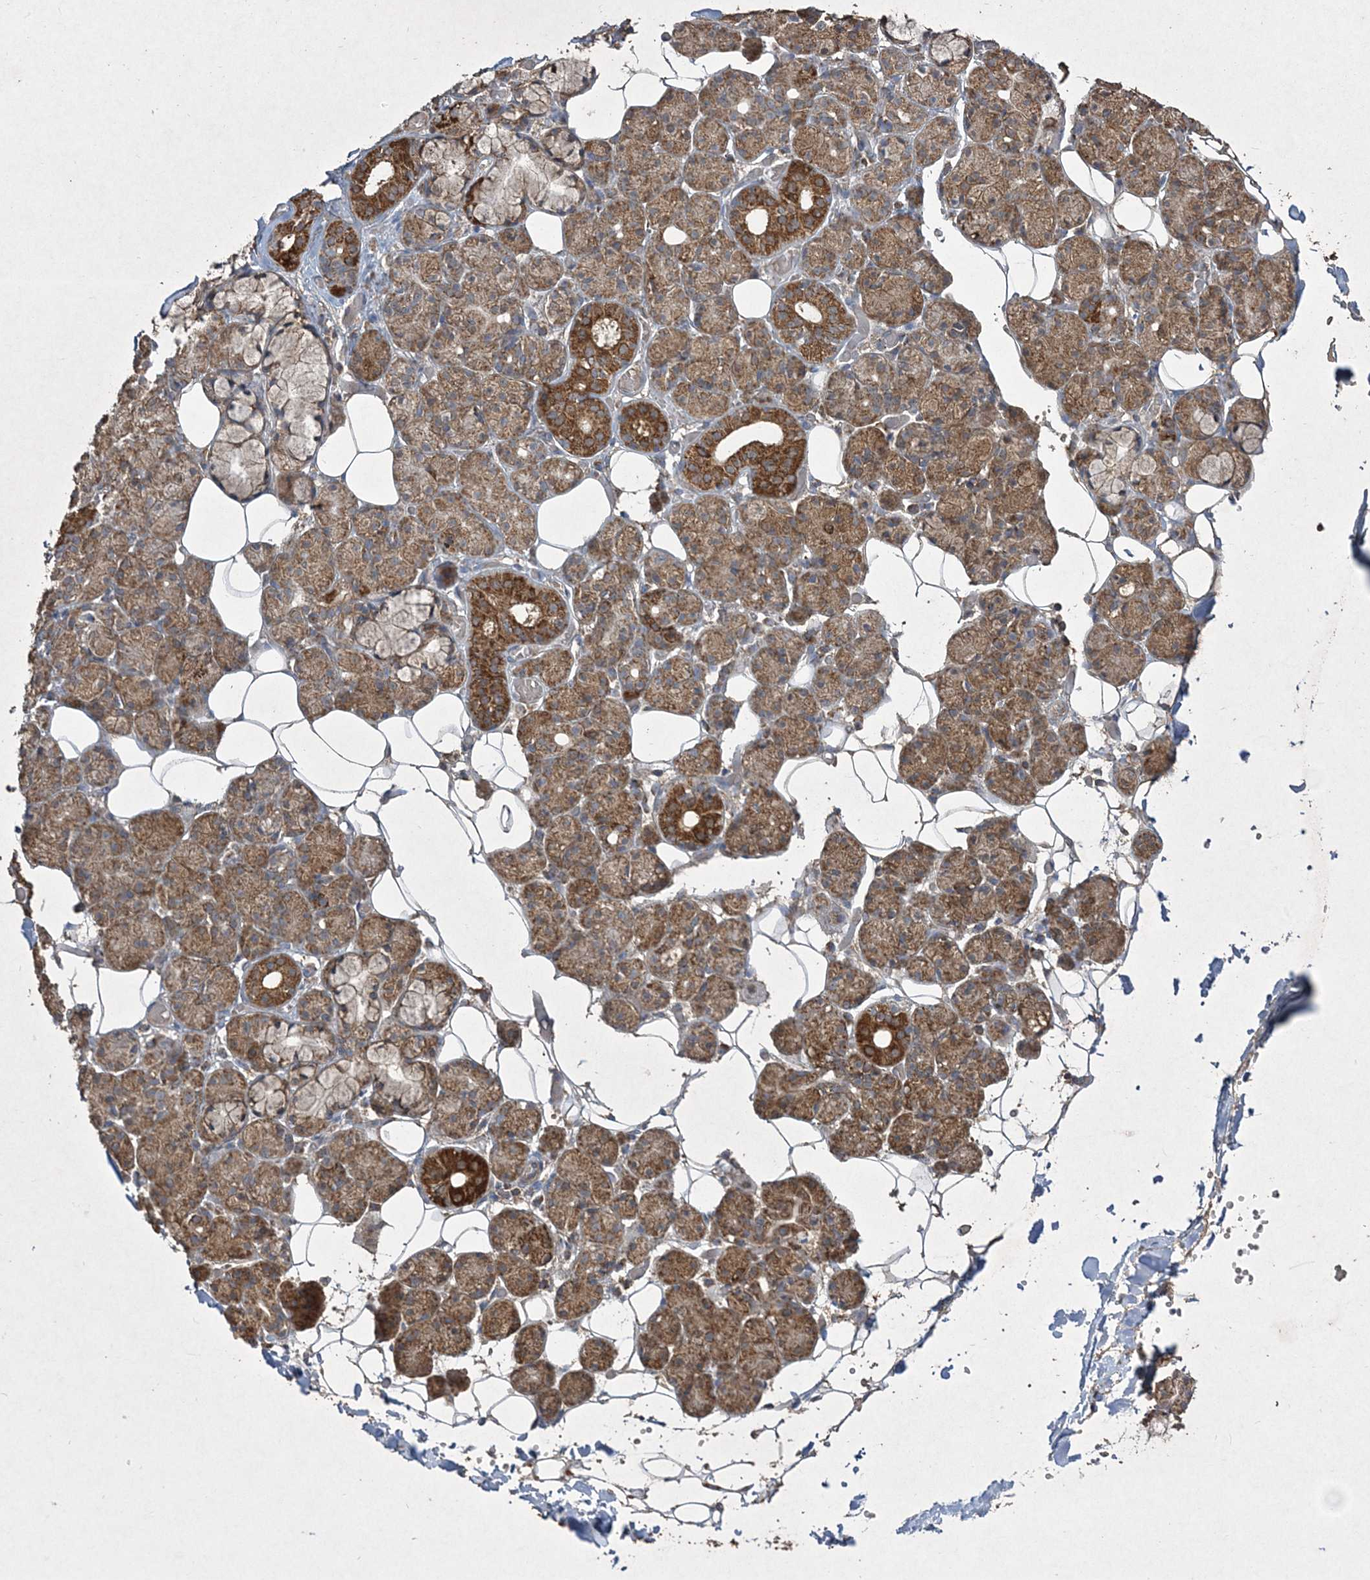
{"staining": {"intensity": "strong", "quantity": ">75%", "location": "cytoplasmic/membranous"}, "tissue": "salivary gland", "cell_type": "Glandular cells", "image_type": "normal", "snomed": [{"axis": "morphology", "description": "Normal tissue, NOS"}, {"axis": "topography", "description": "Salivary gland"}], "caption": "Human salivary gland stained with a brown dye shows strong cytoplasmic/membranous positive expression in about >75% of glandular cells.", "gene": "GRSF1", "patient": {"sex": "male", "age": 63}}